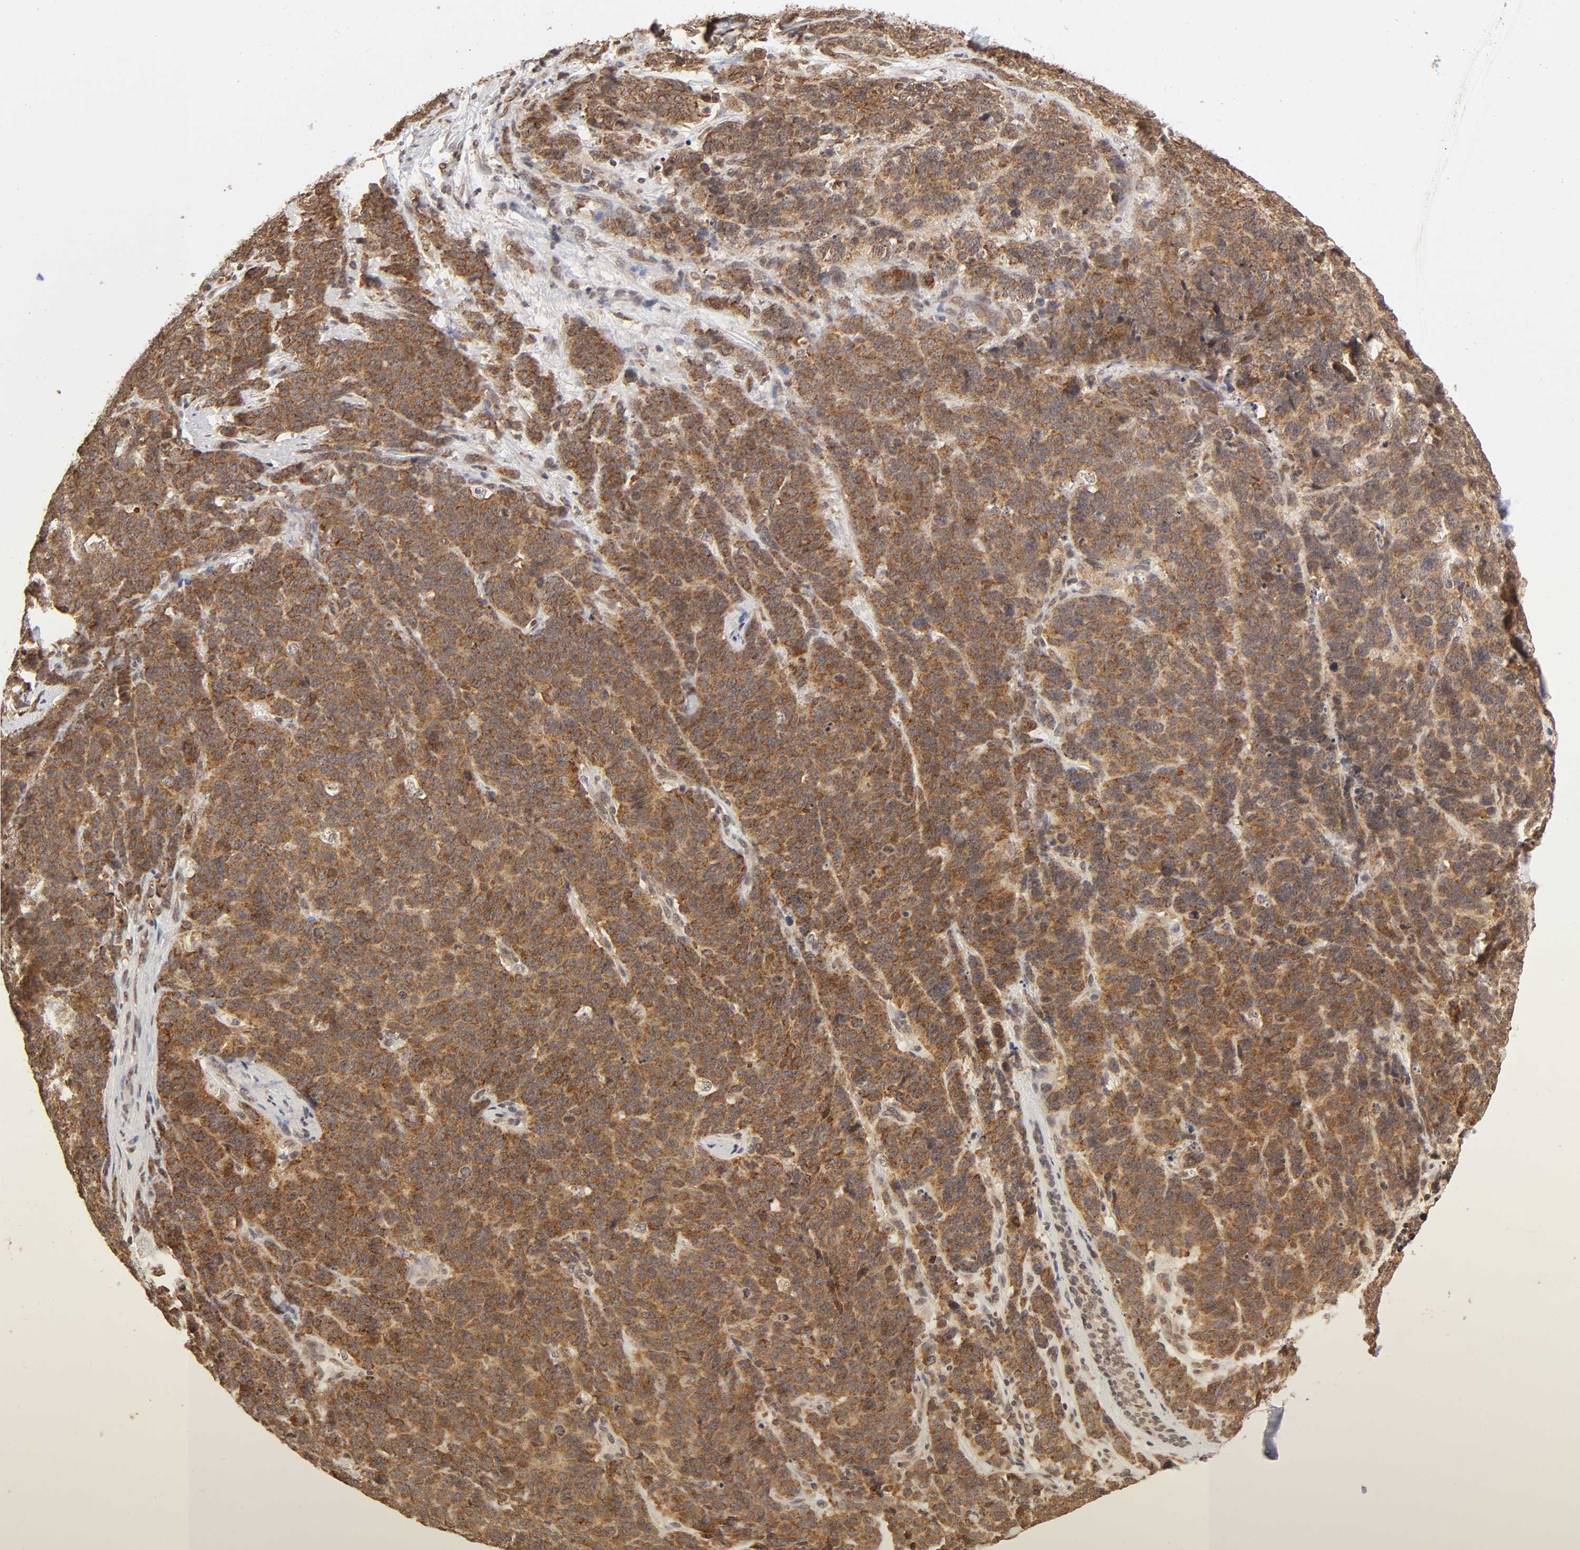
{"staining": {"intensity": "moderate", "quantity": ">75%", "location": "cytoplasmic/membranous"}, "tissue": "lung cancer", "cell_type": "Tumor cells", "image_type": "cancer", "snomed": [{"axis": "morphology", "description": "Neoplasm, malignant, NOS"}, {"axis": "topography", "description": "Lung"}], "caption": "Immunohistochemistry image of neoplastic tissue: neoplasm (malignant) (lung) stained using IHC demonstrates medium levels of moderate protein expression localized specifically in the cytoplasmic/membranous of tumor cells, appearing as a cytoplasmic/membranous brown color.", "gene": "MLLT6", "patient": {"sex": "female", "age": 58}}